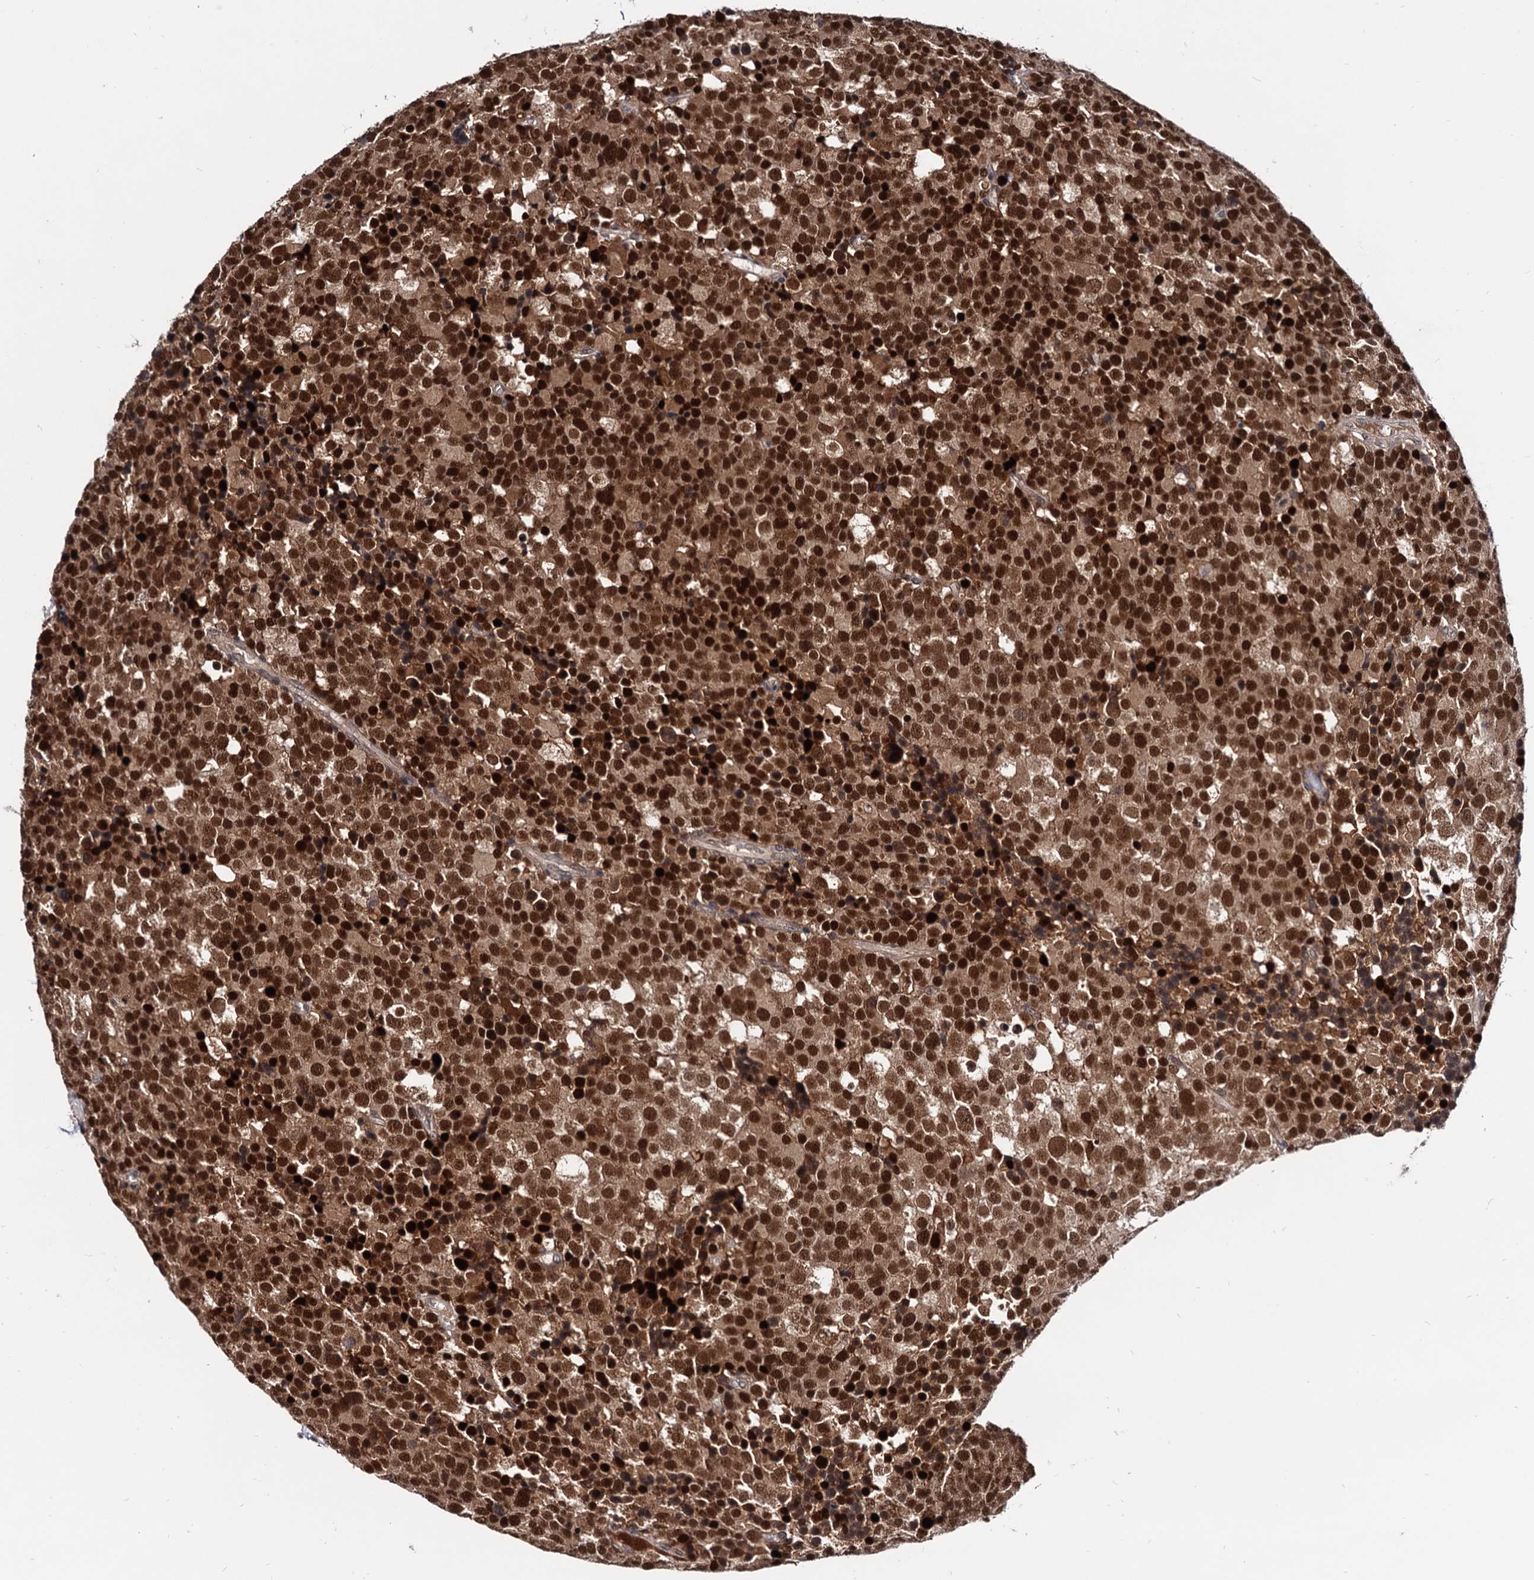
{"staining": {"intensity": "strong", "quantity": ">75%", "location": "cytoplasmic/membranous,nuclear"}, "tissue": "testis cancer", "cell_type": "Tumor cells", "image_type": "cancer", "snomed": [{"axis": "morphology", "description": "Seminoma, NOS"}, {"axis": "topography", "description": "Testis"}], "caption": "An IHC micrograph of tumor tissue is shown. Protein staining in brown highlights strong cytoplasmic/membranous and nuclear positivity in testis cancer (seminoma) within tumor cells.", "gene": "RNASEH2B", "patient": {"sex": "male", "age": 71}}